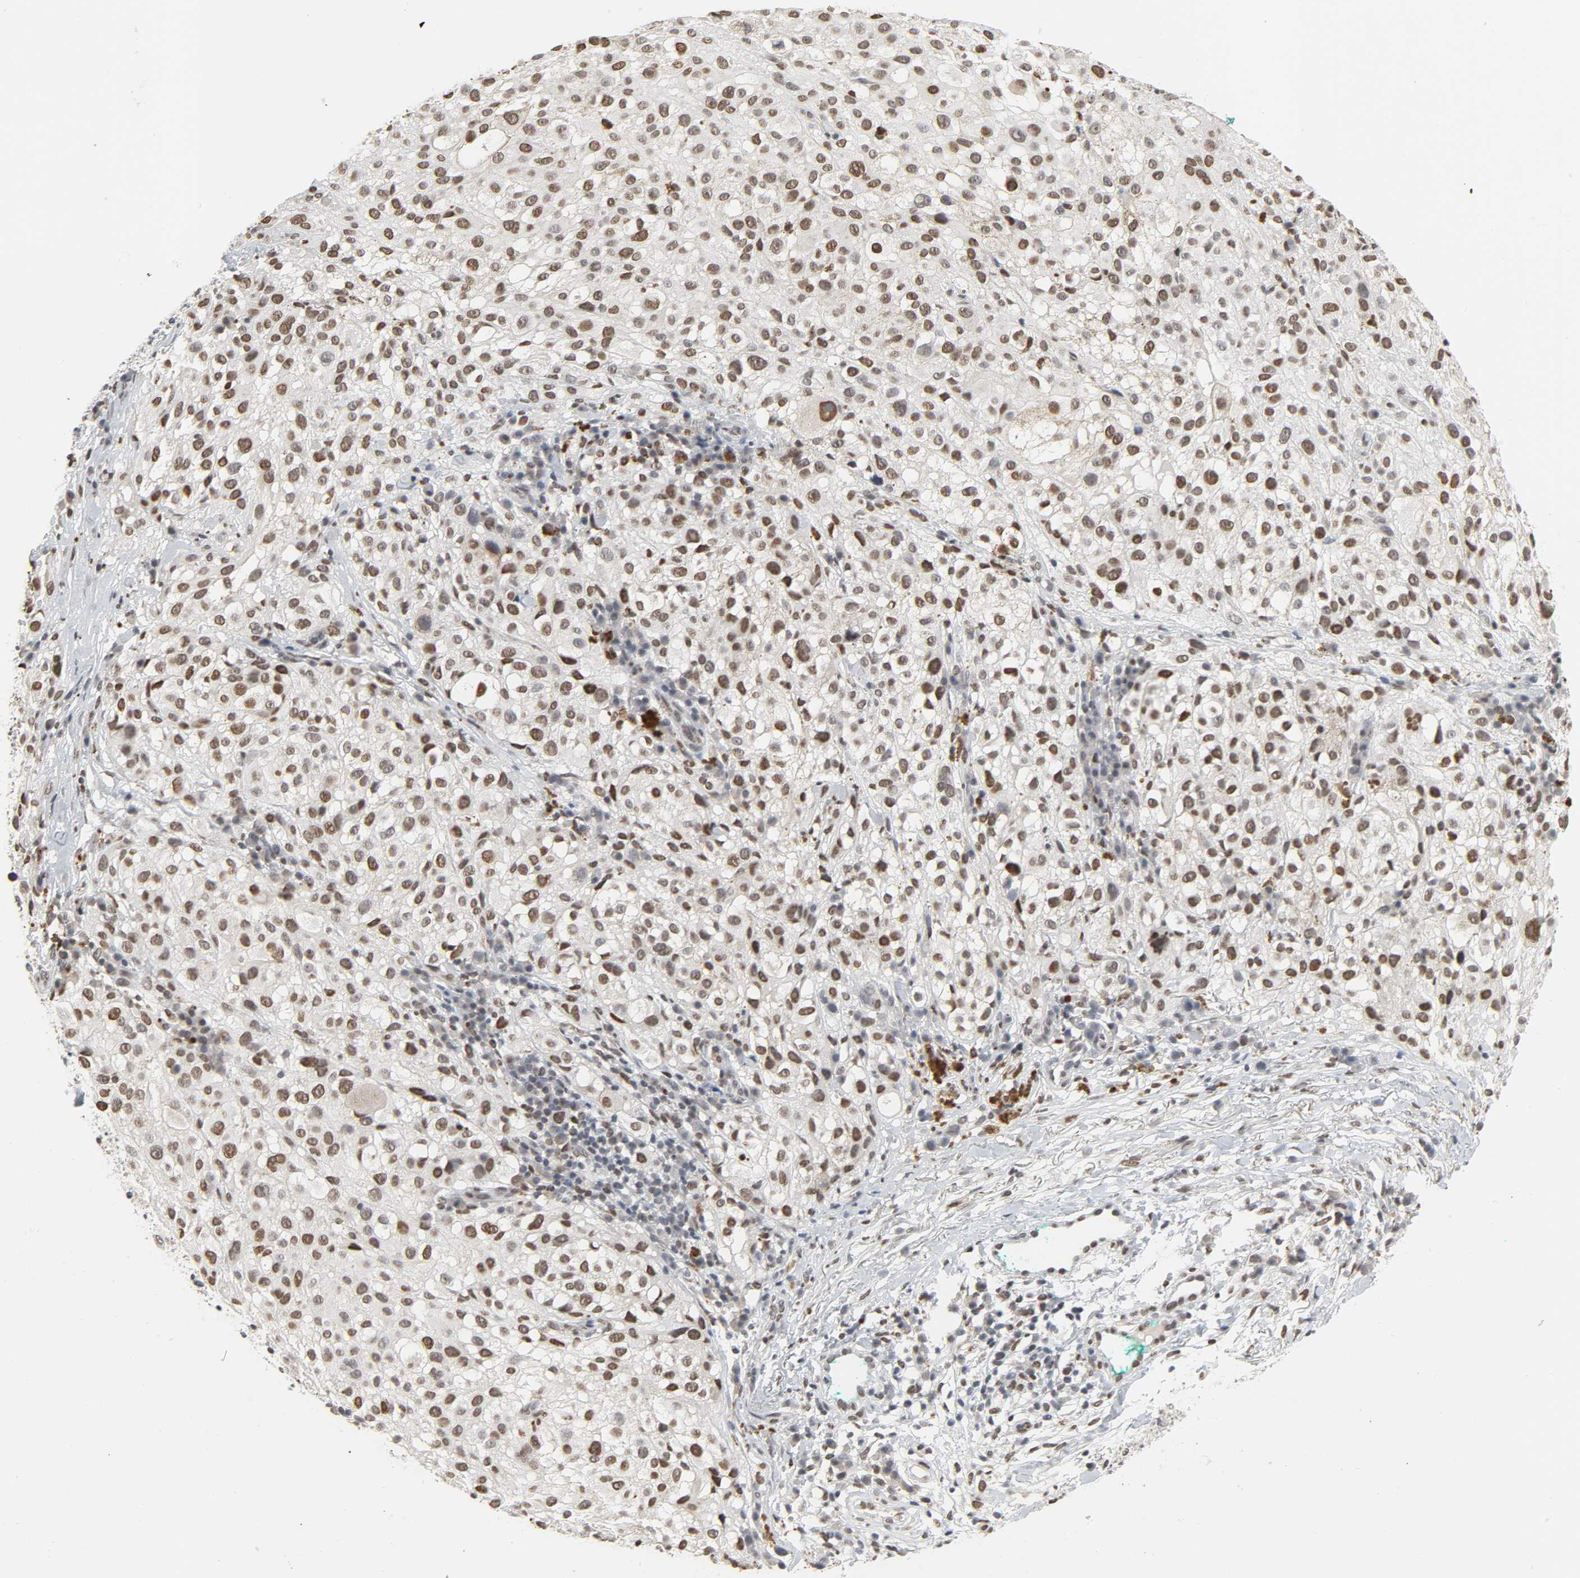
{"staining": {"intensity": "weak", "quantity": ">75%", "location": "nuclear"}, "tissue": "melanoma", "cell_type": "Tumor cells", "image_type": "cancer", "snomed": [{"axis": "morphology", "description": "Necrosis, NOS"}, {"axis": "morphology", "description": "Malignant melanoma, NOS"}, {"axis": "topography", "description": "Skin"}], "caption": "Melanoma tissue exhibits weak nuclear positivity in approximately >75% of tumor cells The protein of interest is stained brown, and the nuclei are stained in blue (DAB (3,3'-diaminobenzidine) IHC with brightfield microscopy, high magnification).", "gene": "DAZAP1", "patient": {"sex": "female", "age": 87}}